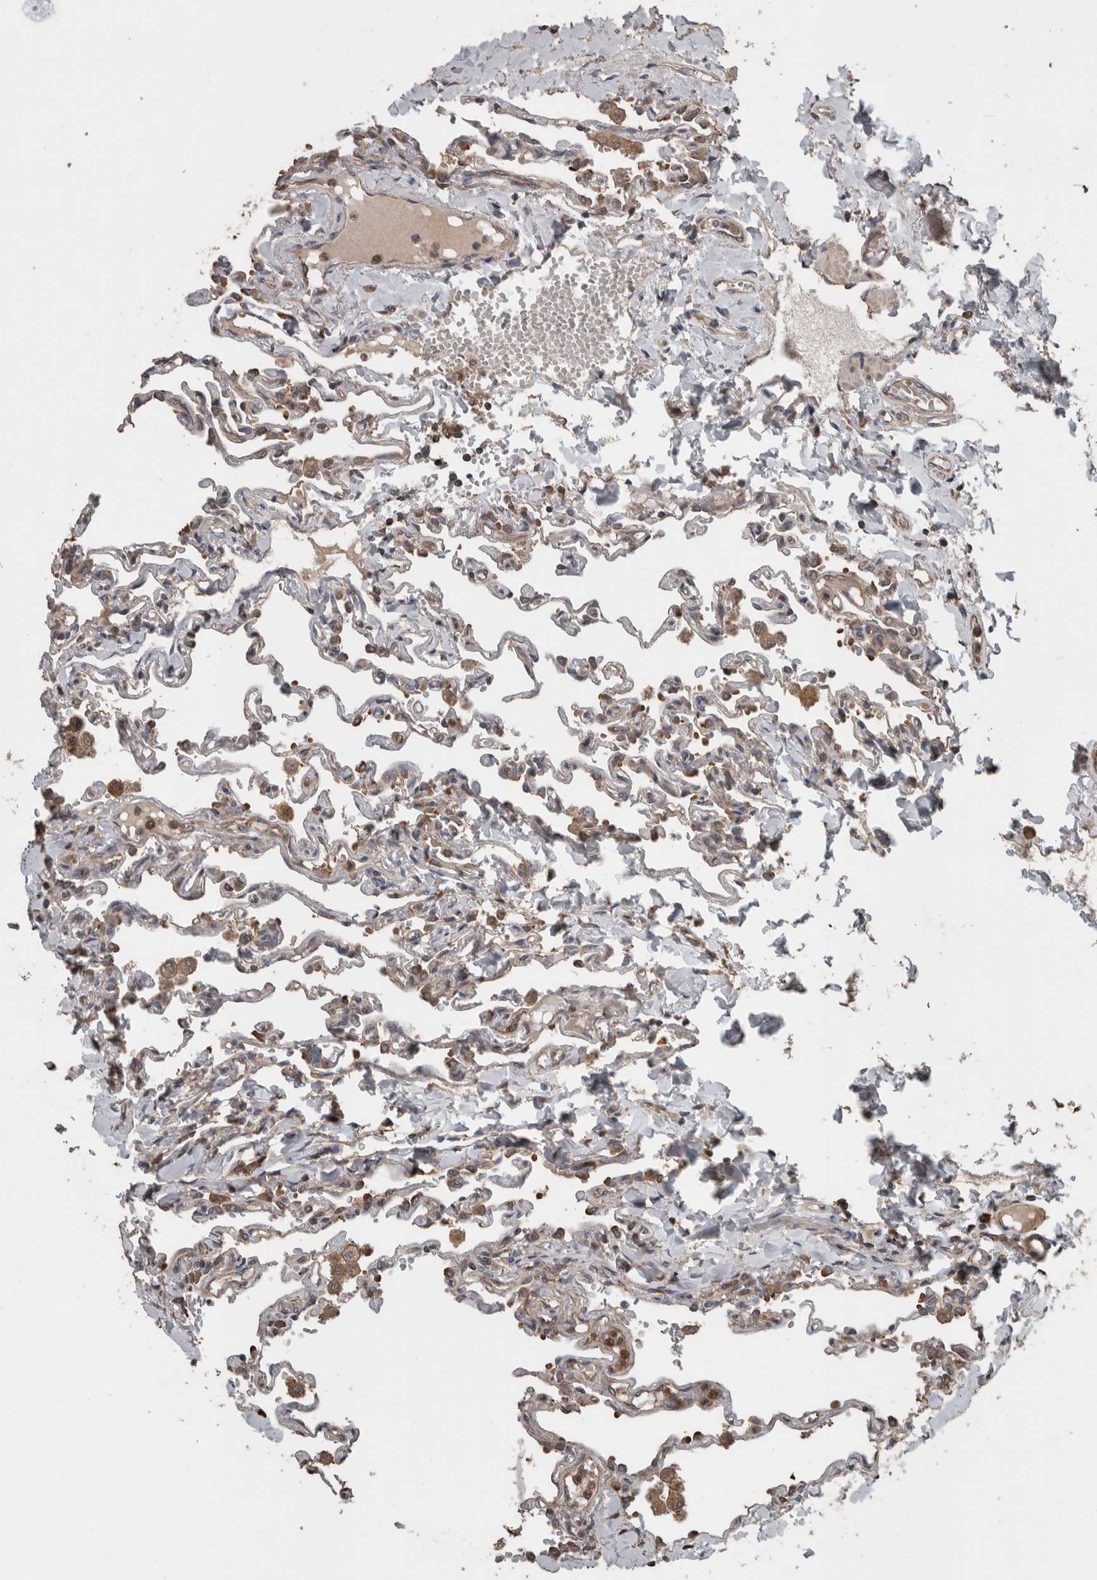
{"staining": {"intensity": "moderate", "quantity": "25%-75%", "location": "cytoplasmic/membranous"}, "tissue": "lung", "cell_type": "Alveolar cells", "image_type": "normal", "snomed": [{"axis": "morphology", "description": "Normal tissue, NOS"}, {"axis": "topography", "description": "Lung"}], "caption": "DAB (3,3'-diaminobenzidine) immunohistochemical staining of unremarkable lung shows moderate cytoplasmic/membranous protein expression in about 25%-75% of alveolar cells. Nuclei are stained in blue.", "gene": "RIOK3", "patient": {"sex": "male", "age": 21}}